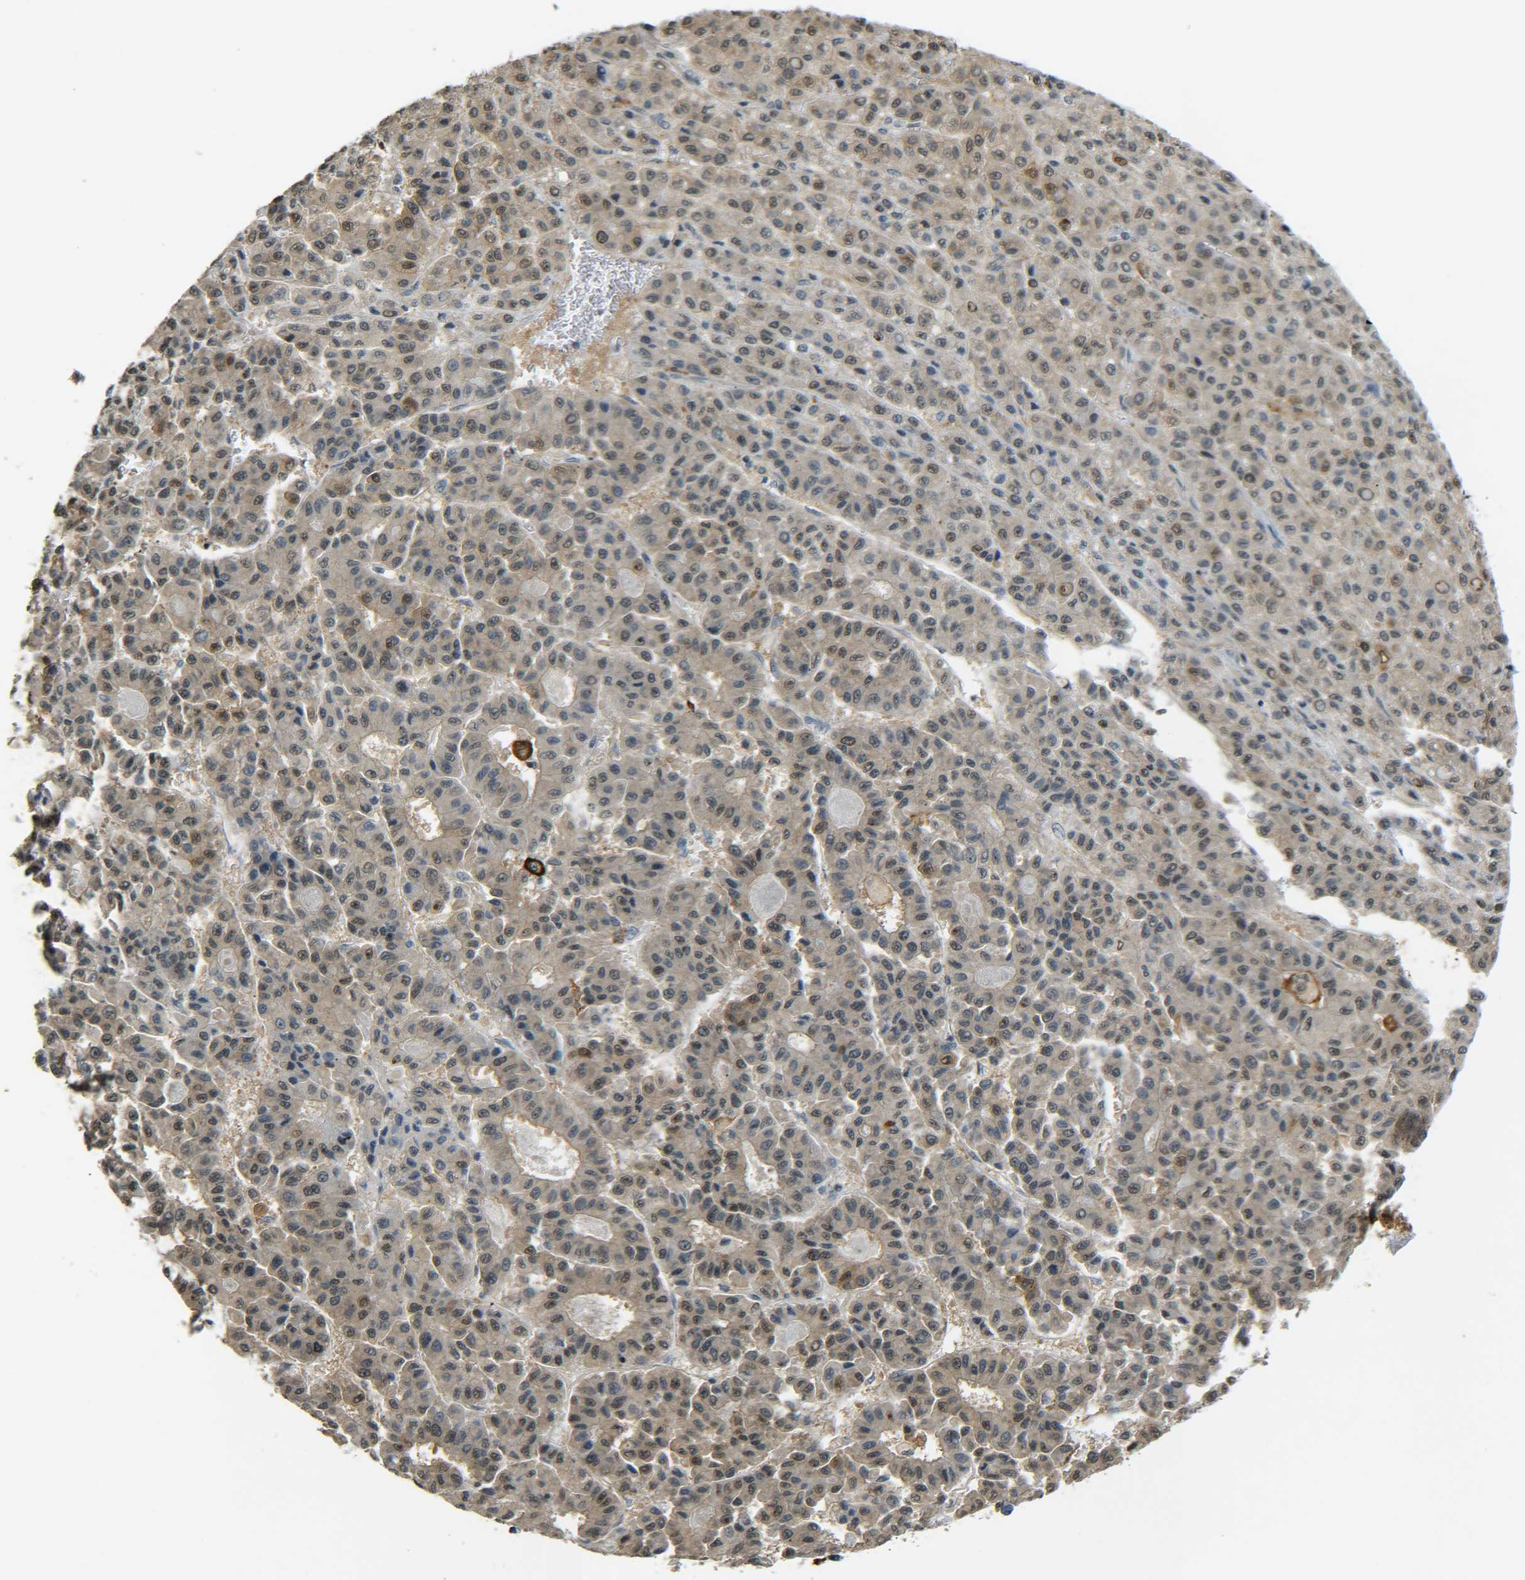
{"staining": {"intensity": "weak", "quantity": ">75%", "location": "cytoplasmic/membranous,nuclear"}, "tissue": "liver cancer", "cell_type": "Tumor cells", "image_type": "cancer", "snomed": [{"axis": "morphology", "description": "Carcinoma, Hepatocellular, NOS"}, {"axis": "topography", "description": "Liver"}], "caption": "Human liver cancer (hepatocellular carcinoma) stained with a brown dye reveals weak cytoplasmic/membranous and nuclear positive expression in about >75% of tumor cells.", "gene": "DAB2", "patient": {"sex": "male", "age": 70}}